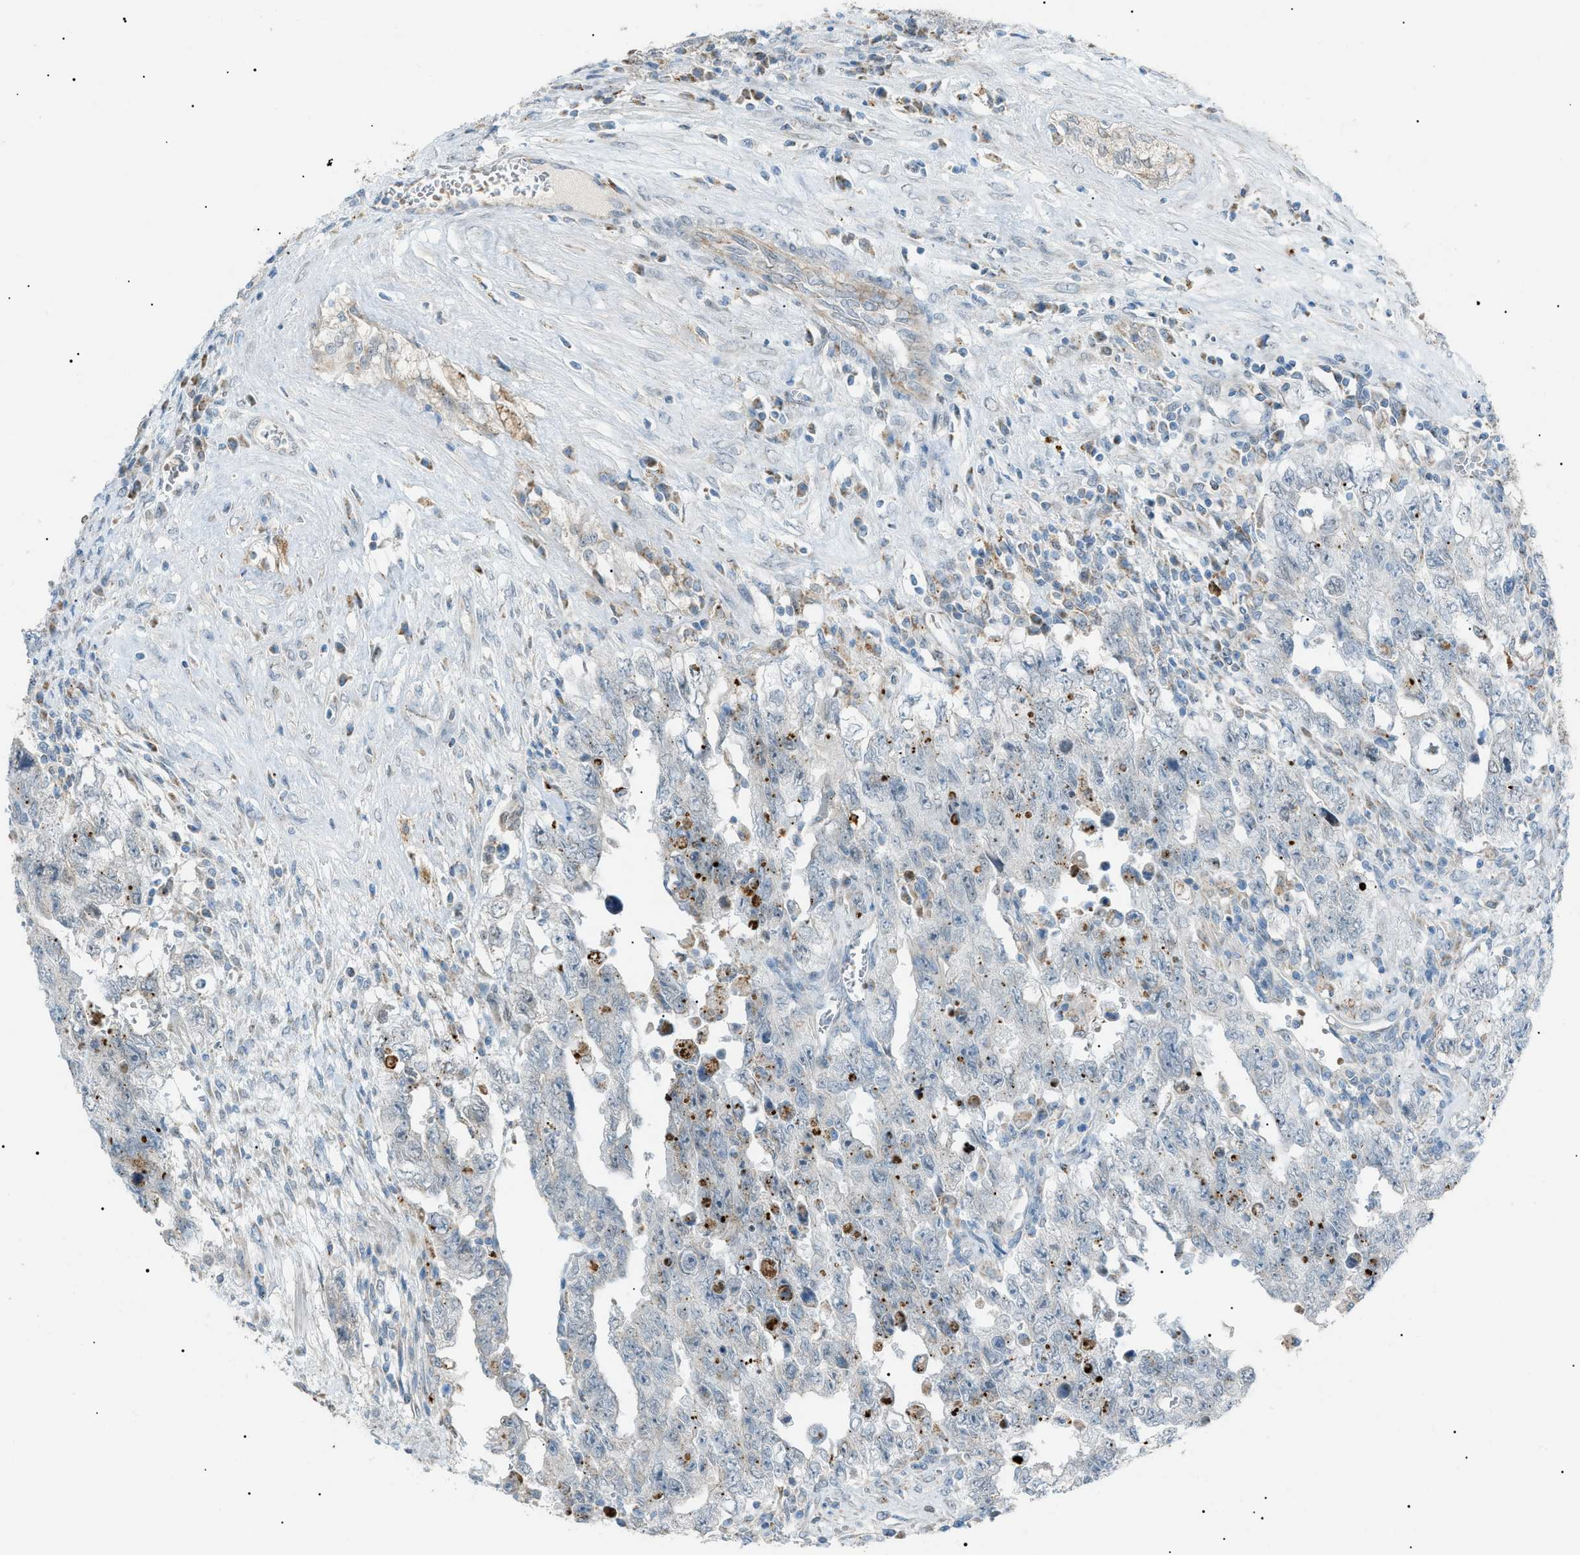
{"staining": {"intensity": "negative", "quantity": "none", "location": "none"}, "tissue": "testis cancer", "cell_type": "Tumor cells", "image_type": "cancer", "snomed": [{"axis": "morphology", "description": "Carcinoma, Embryonal, NOS"}, {"axis": "topography", "description": "Testis"}], "caption": "The IHC histopathology image has no significant positivity in tumor cells of testis cancer (embryonal carcinoma) tissue.", "gene": "ZNF516", "patient": {"sex": "male", "age": 28}}